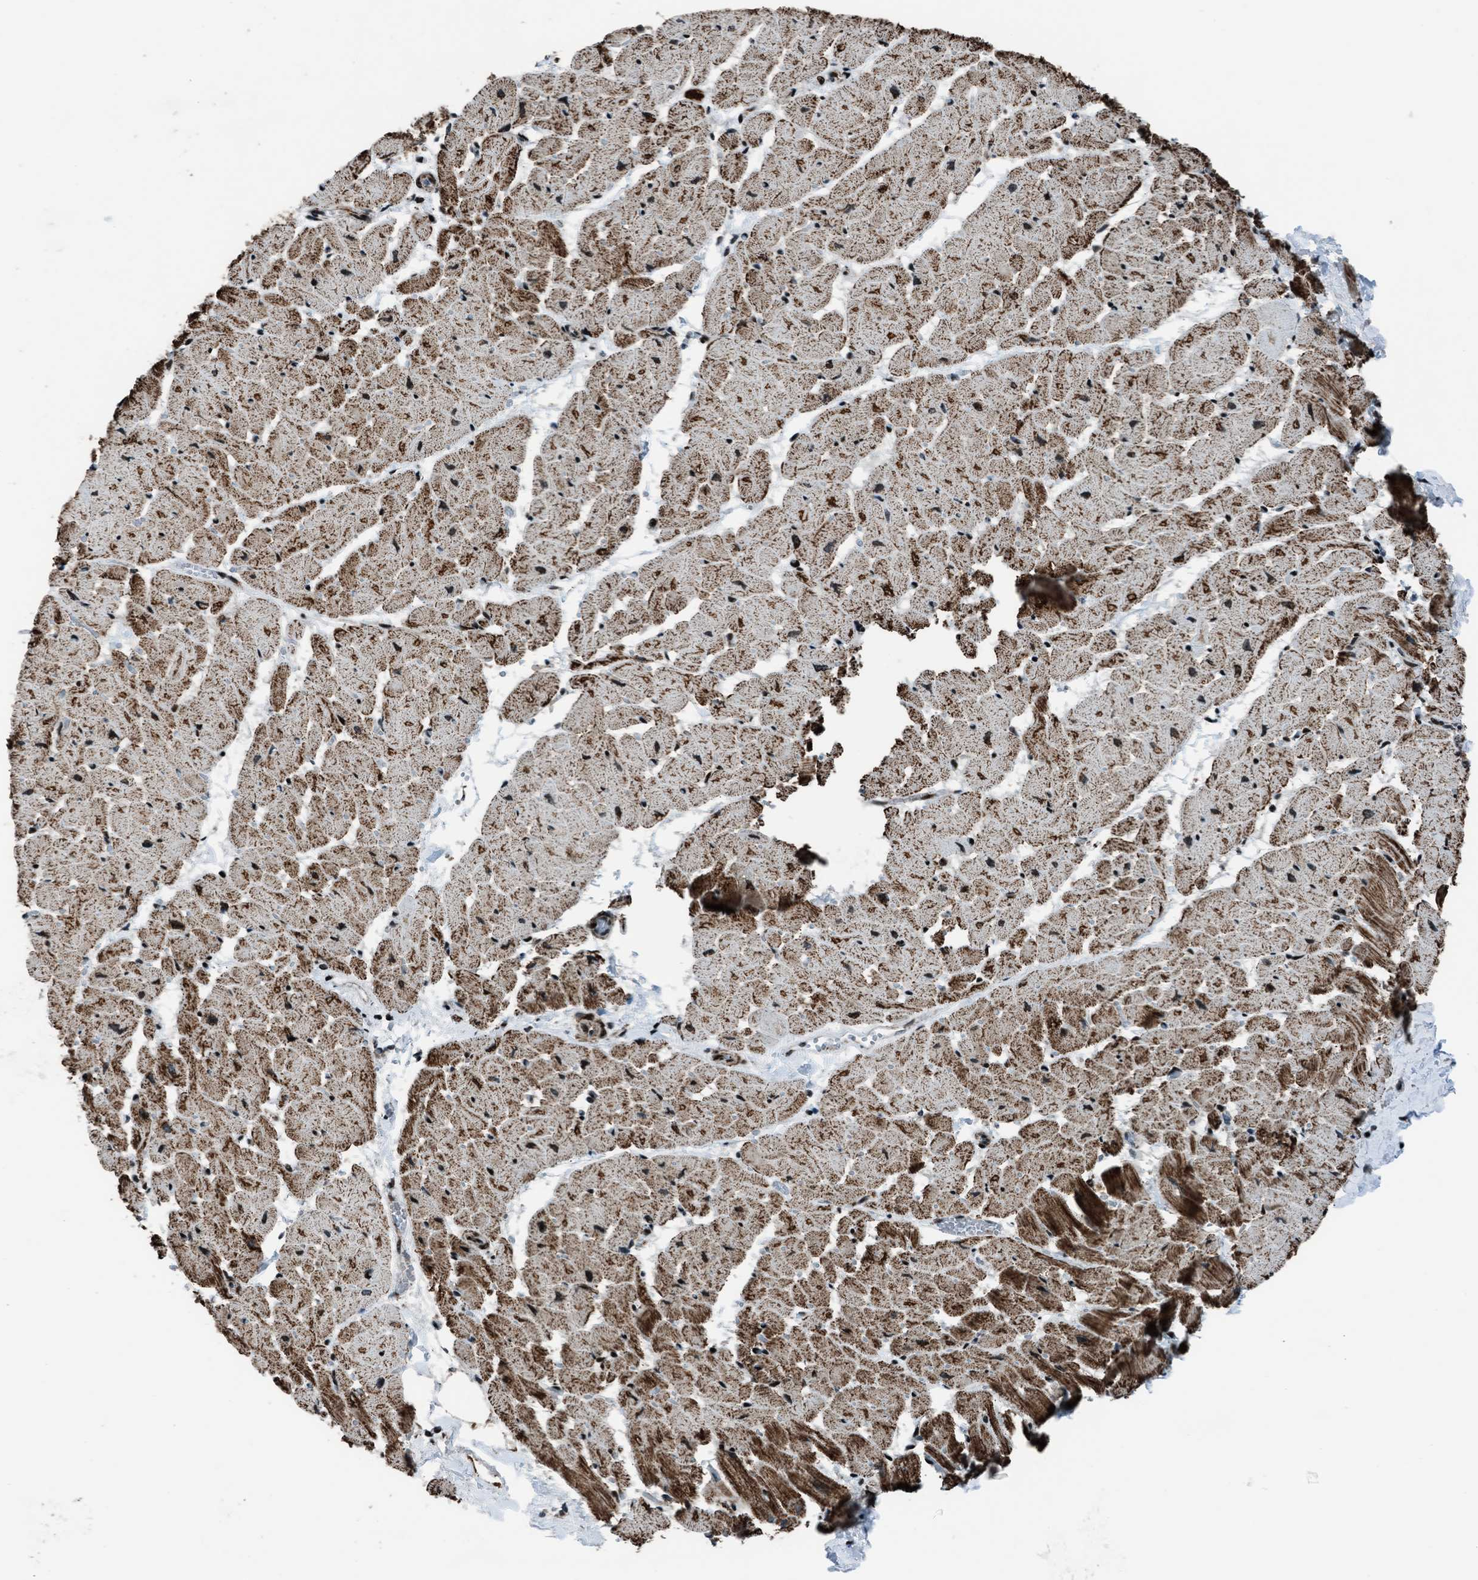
{"staining": {"intensity": "strong", "quantity": ">75%", "location": "cytoplasmic/membranous"}, "tissue": "heart muscle", "cell_type": "Cardiomyocytes", "image_type": "normal", "snomed": [{"axis": "morphology", "description": "Normal tissue, NOS"}, {"axis": "topography", "description": "Heart"}], "caption": "Brown immunohistochemical staining in unremarkable heart muscle exhibits strong cytoplasmic/membranous positivity in about >75% of cardiomyocytes. (Brightfield microscopy of DAB IHC at high magnification).", "gene": "MORC3", "patient": {"sex": "female", "age": 19}}